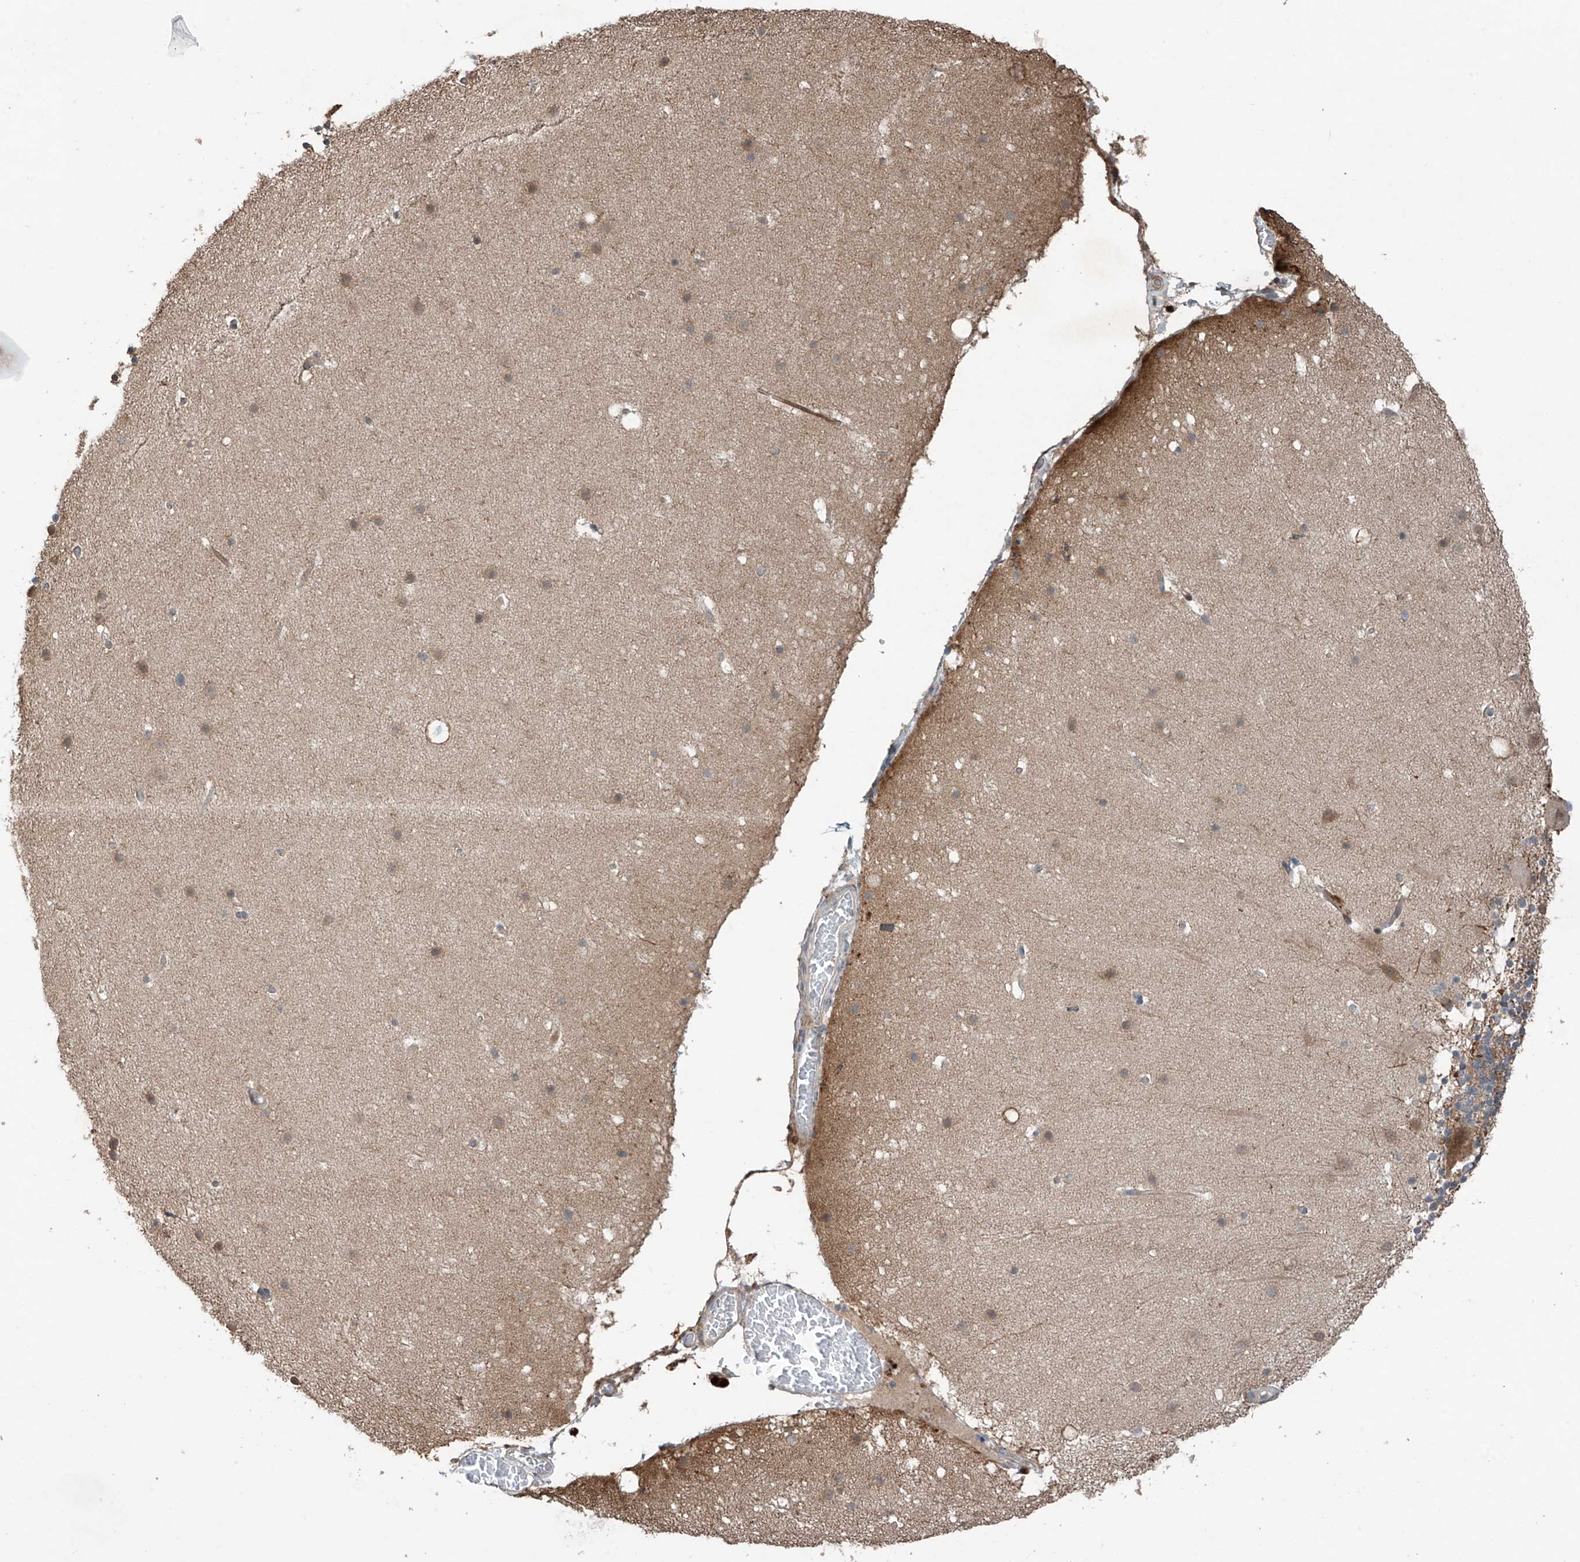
{"staining": {"intensity": "moderate", "quantity": ">75%", "location": "cytoplasmic/membranous"}, "tissue": "cerebellum", "cell_type": "Cells in granular layer", "image_type": "normal", "snomed": [{"axis": "morphology", "description": "Normal tissue, NOS"}, {"axis": "topography", "description": "Cerebellum"}], "caption": "Cerebellum stained with DAB immunohistochemistry displays medium levels of moderate cytoplasmic/membranous staining in approximately >75% of cells in granular layer. Nuclei are stained in blue.", "gene": "SAMD3", "patient": {"sex": "male", "age": 57}}